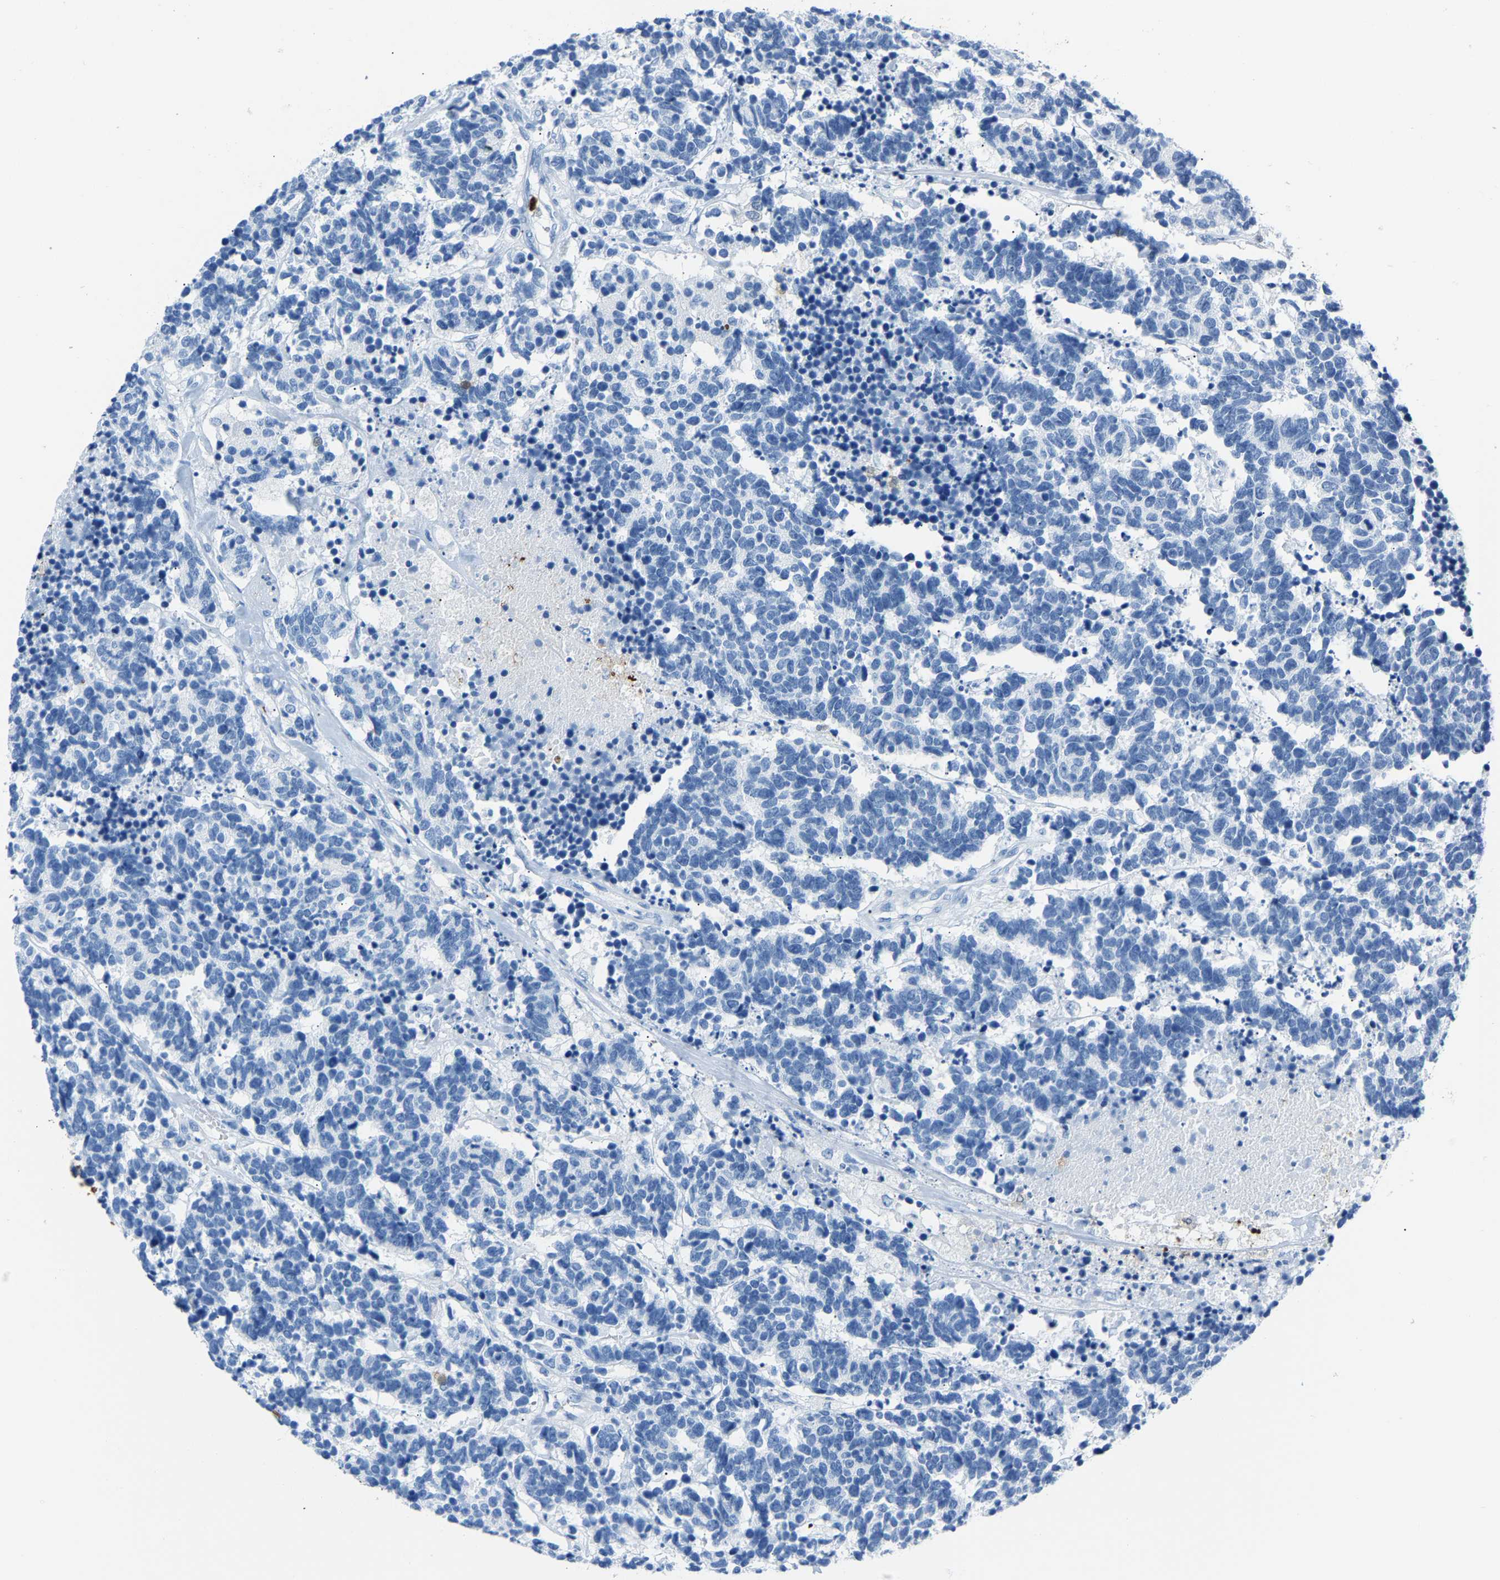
{"staining": {"intensity": "negative", "quantity": "none", "location": "none"}, "tissue": "carcinoid", "cell_type": "Tumor cells", "image_type": "cancer", "snomed": [{"axis": "morphology", "description": "Carcinoma, NOS"}, {"axis": "morphology", "description": "Carcinoid, malignant, NOS"}, {"axis": "topography", "description": "Urinary bladder"}], "caption": "Tumor cells are negative for protein expression in human carcinoid (malignant).", "gene": "S100P", "patient": {"sex": "male", "age": 57}}